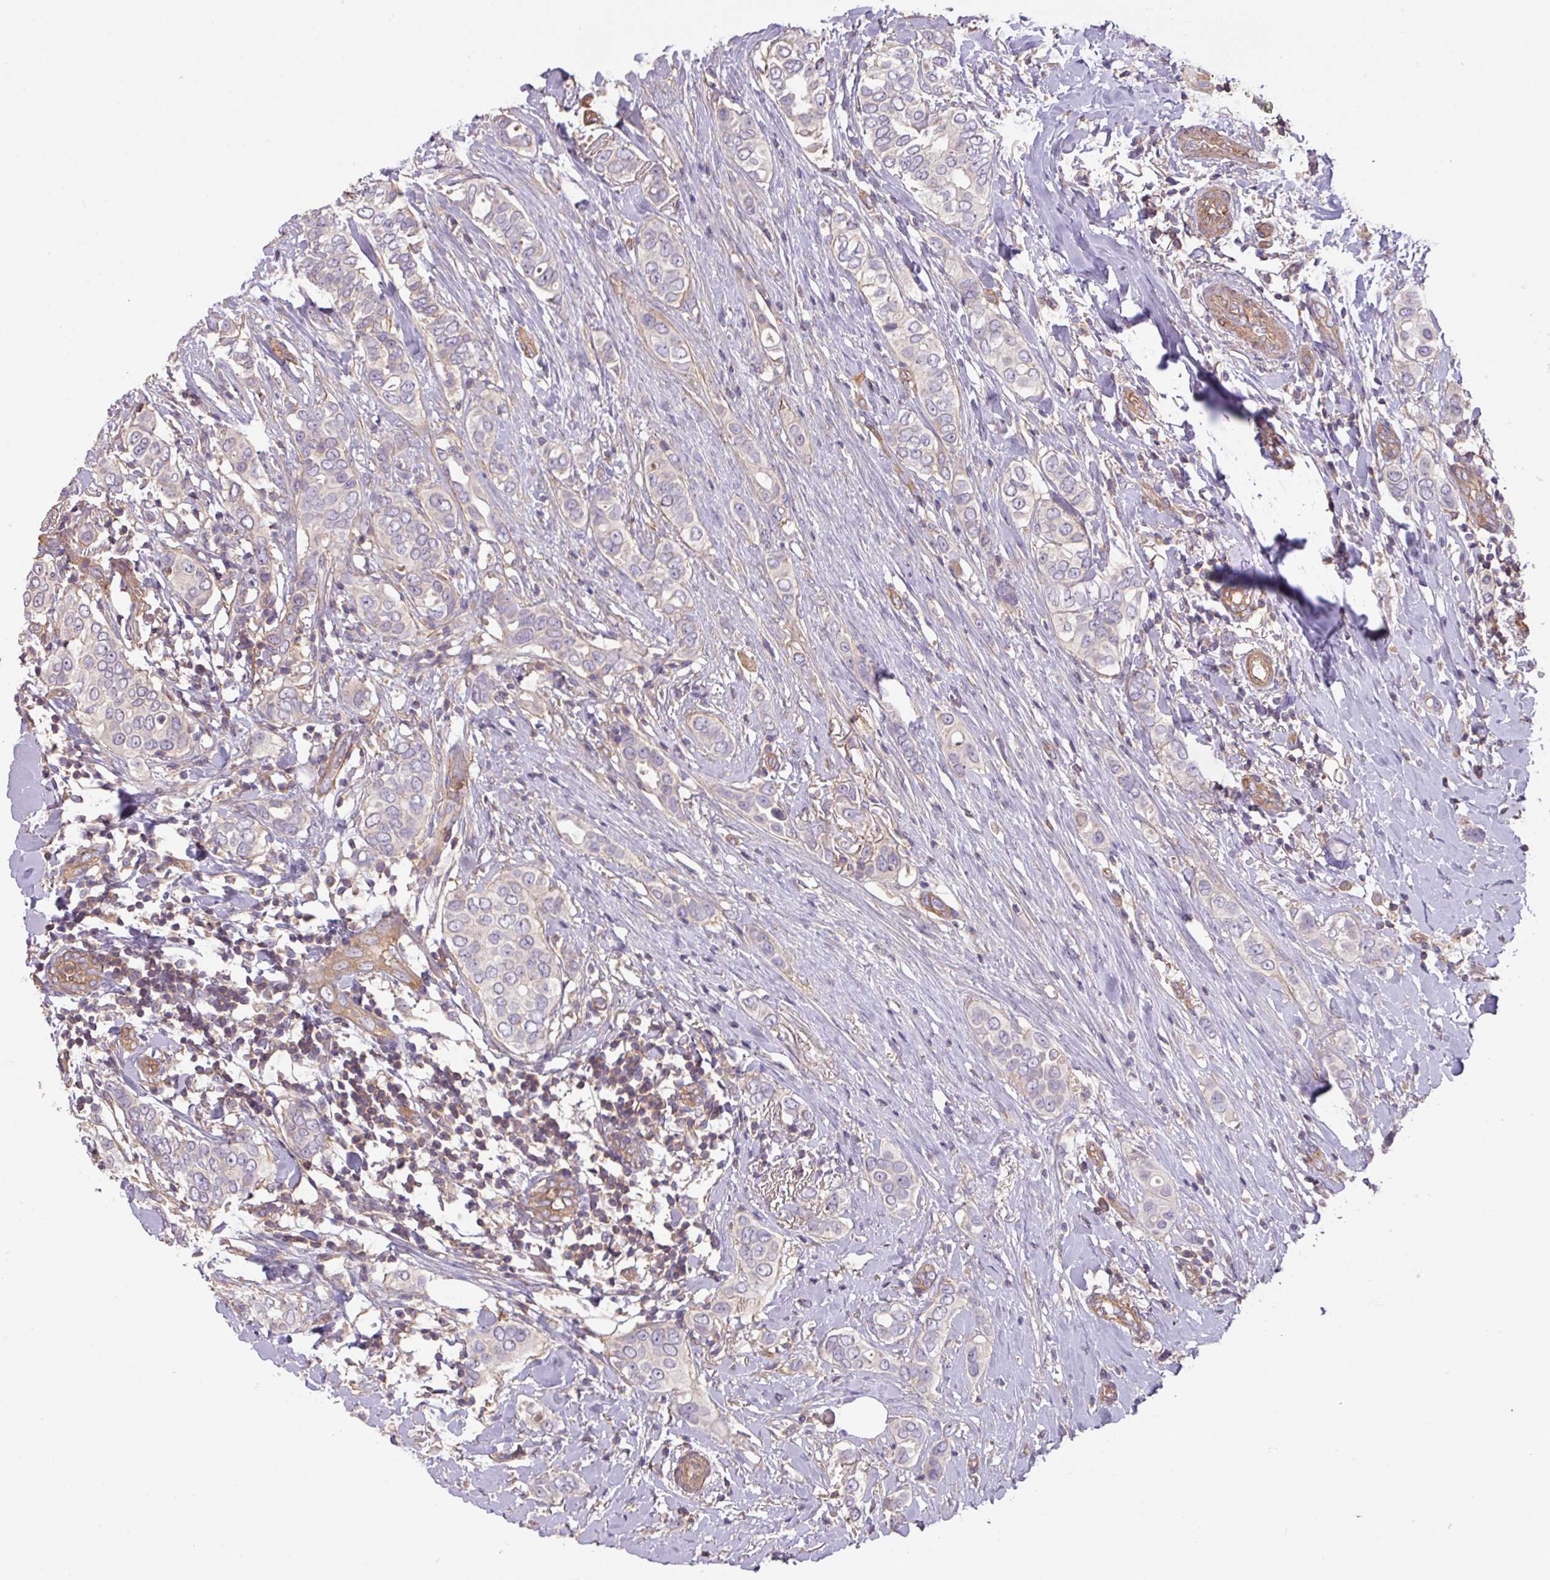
{"staining": {"intensity": "negative", "quantity": "none", "location": "none"}, "tissue": "breast cancer", "cell_type": "Tumor cells", "image_type": "cancer", "snomed": [{"axis": "morphology", "description": "Lobular carcinoma"}, {"axis": "topography", "description": "Breast"}], "caption": "Breast cancer stained for a protein using IHC demonstrates no positivity tumor cells.", "gene": "CALML4", "patient": {"sex": "female", "age": 51}}